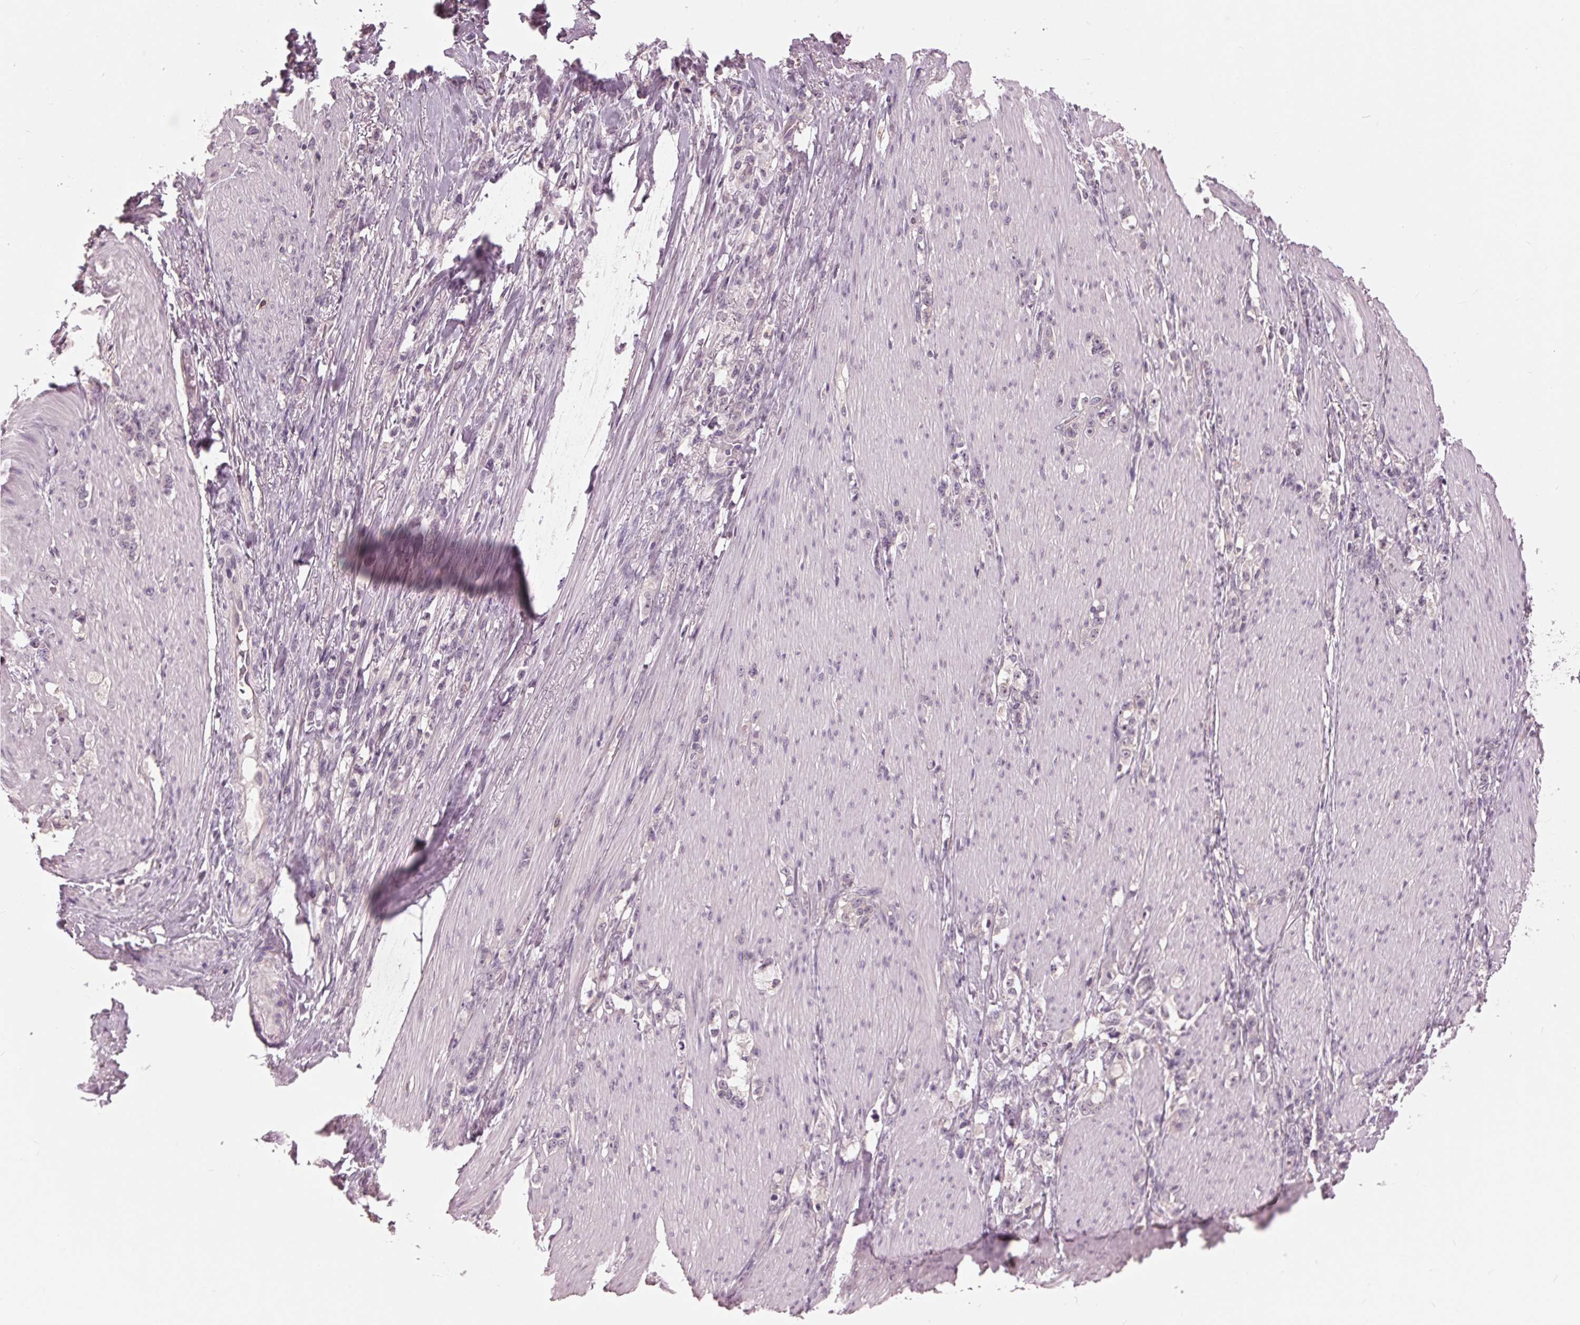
{"staining": {"intensity": "negative", "quantity": "none", "location": "none"}, "tissue": "stomach cancer", "cell_type": "Tumor cells", "image_type": "cancer", "snomed": [{"axis": "morphology", "description": "Adenocarcinoma, NOS"}, {"axis": "topography", "description": "Stomach, lower"}], "caption": "A micrograph of stomach cancer stained for a protein shows no brown staining in tumor cells.", "gene": "SIGLEC6", "patient": {"sex": "male", "age": 88}}